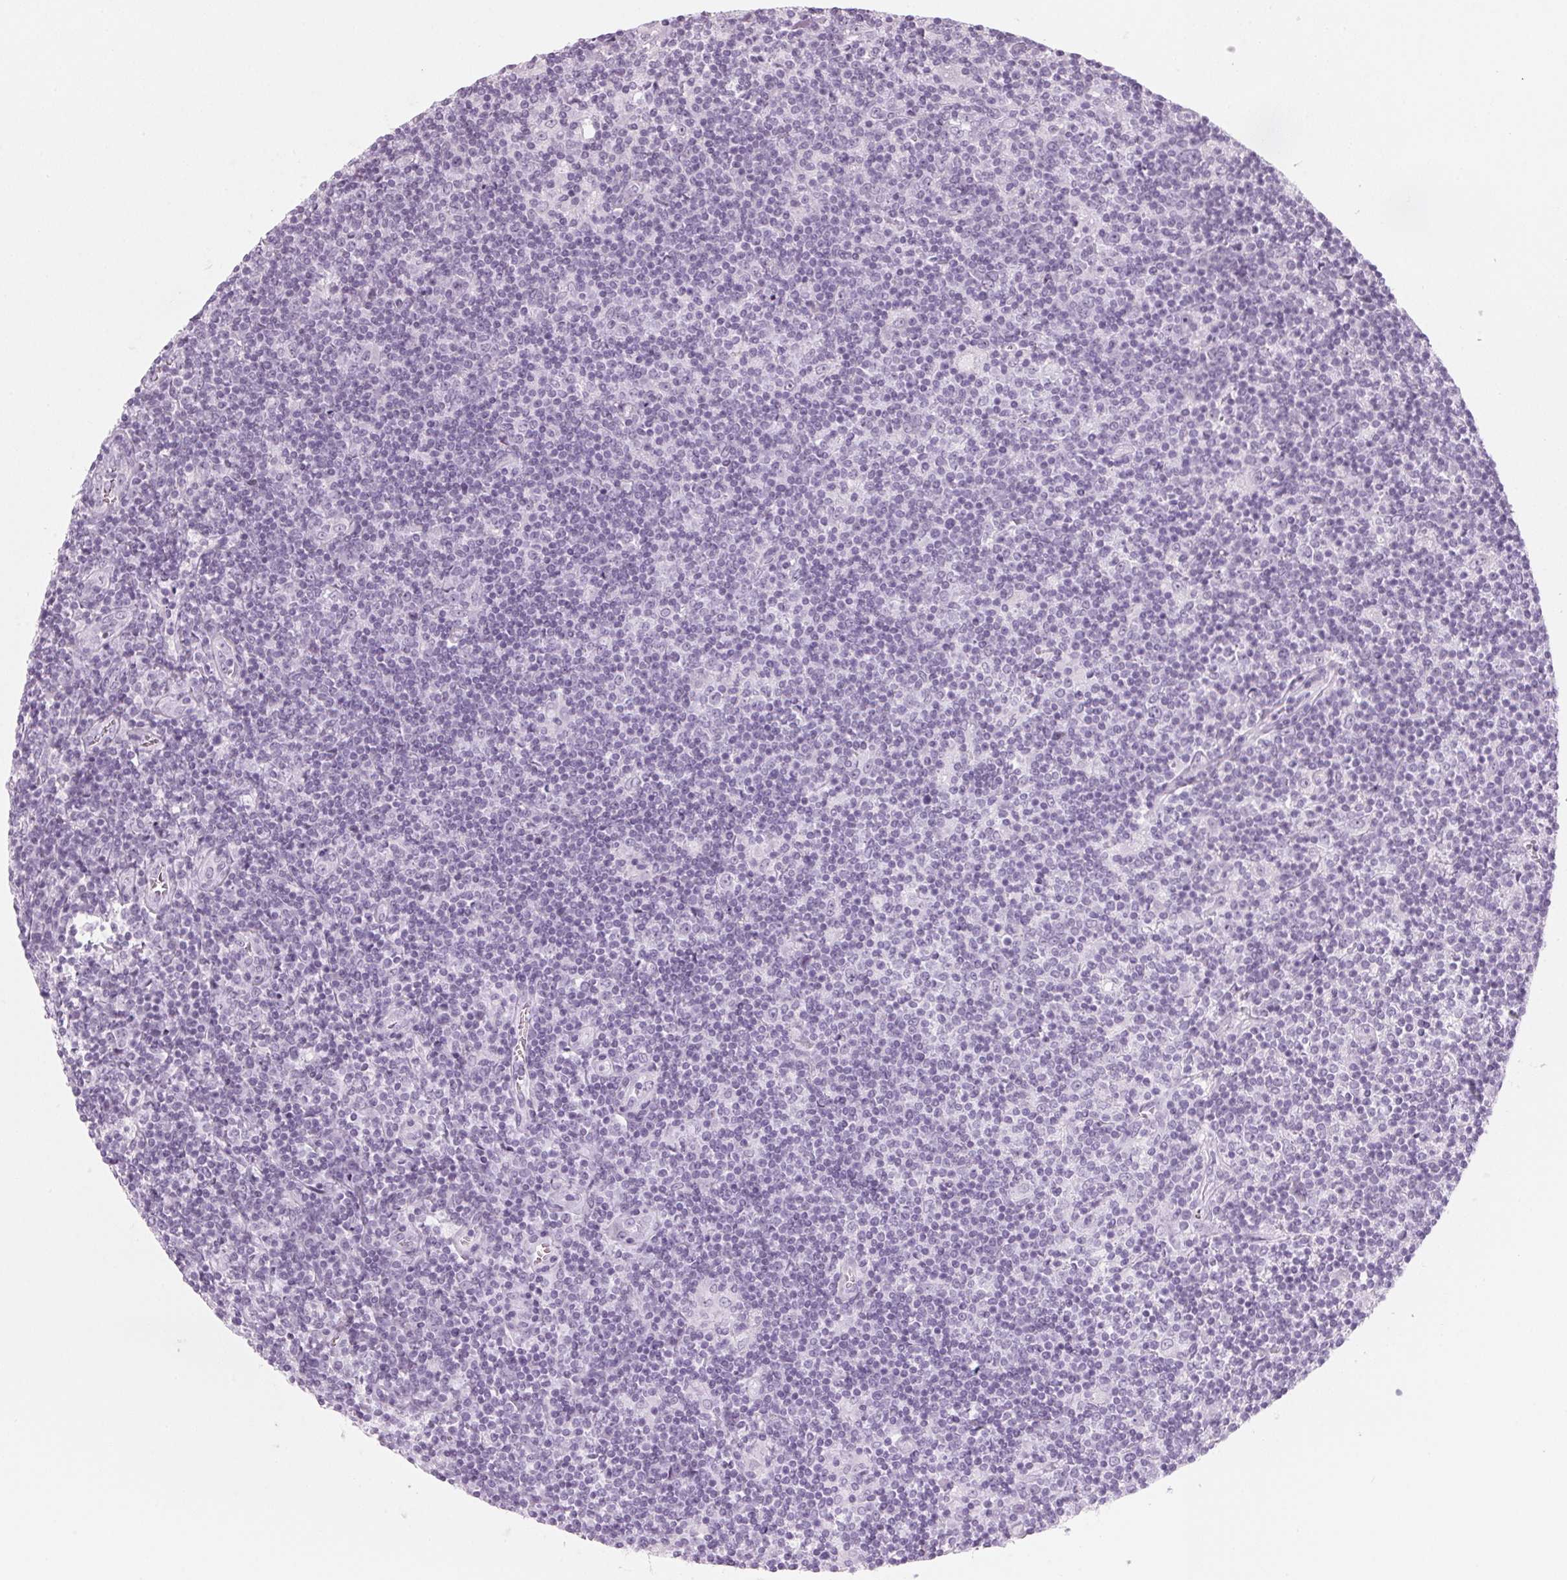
{"staining": {"intensity": "negative", "quantity": "none", "location": "none"}, "tissue": "lymphoma", "cell_type": "Tumor cells", "image_type": "cancer", "snomed": [{"axis": "morphology", "description": "Hodgkin's disease, NOS"}, {"axis": "topography", "description": "Lymph node"}], "caption": "Human lymphoma stained for a protein using immunohistochemistry (IHC) demonstrates no positivity in tumor cells.", "gene": "DNTTIP2", "patient": {"sex": "male", "age": 40}}